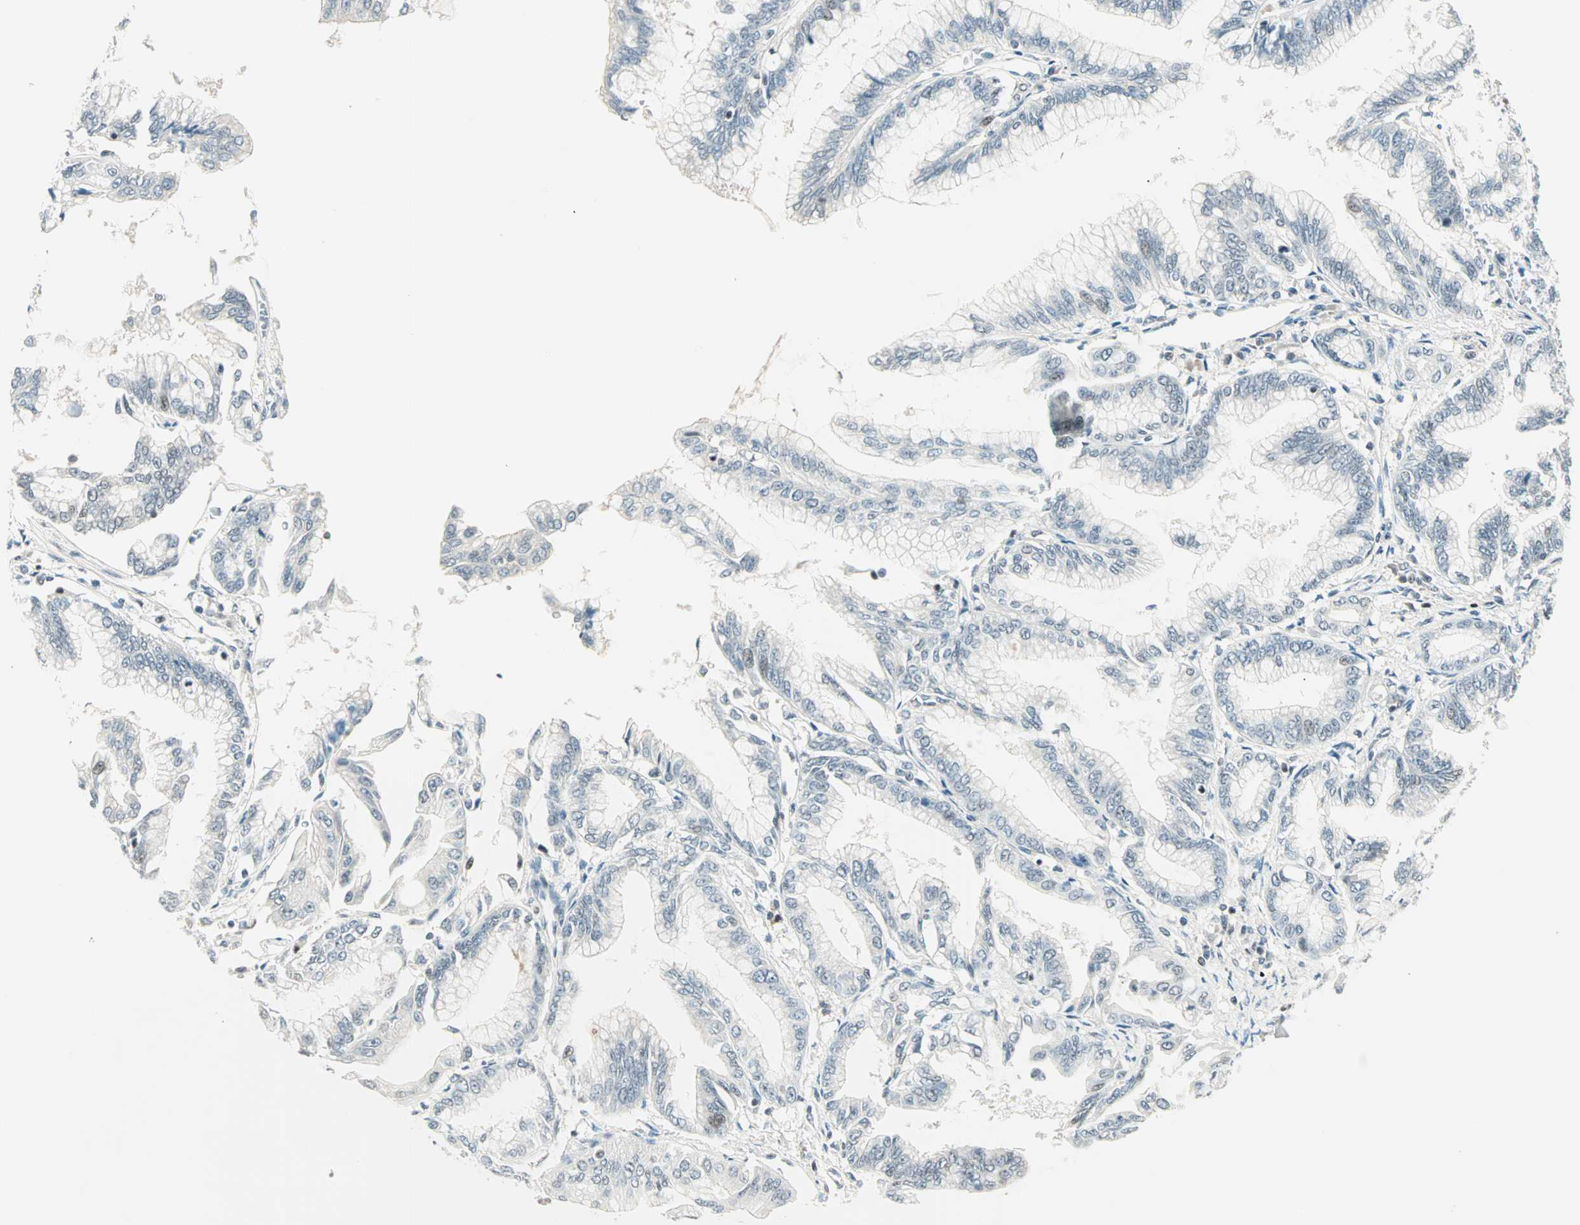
{"staining": {"intensity": "weak", "quantity": "<25%", "location": "nuclear"}, "tissue": "pancreatic cancer", "cell_type": "Tumor cells", "image_type": "cancer", "snomed": [{"axis": "morphology", "description": "Adenocarcinoma, NOS"}, {"axis": "topography", "description": "Pancreas"}], "caption": "IHC histopathology image of neoplastic tissue: pancreatic cancer stained with DAB displays no significant protein expression in tumor cells.", "gene": "SIN3A", "patient": {"sex": "female", "age": 64}}